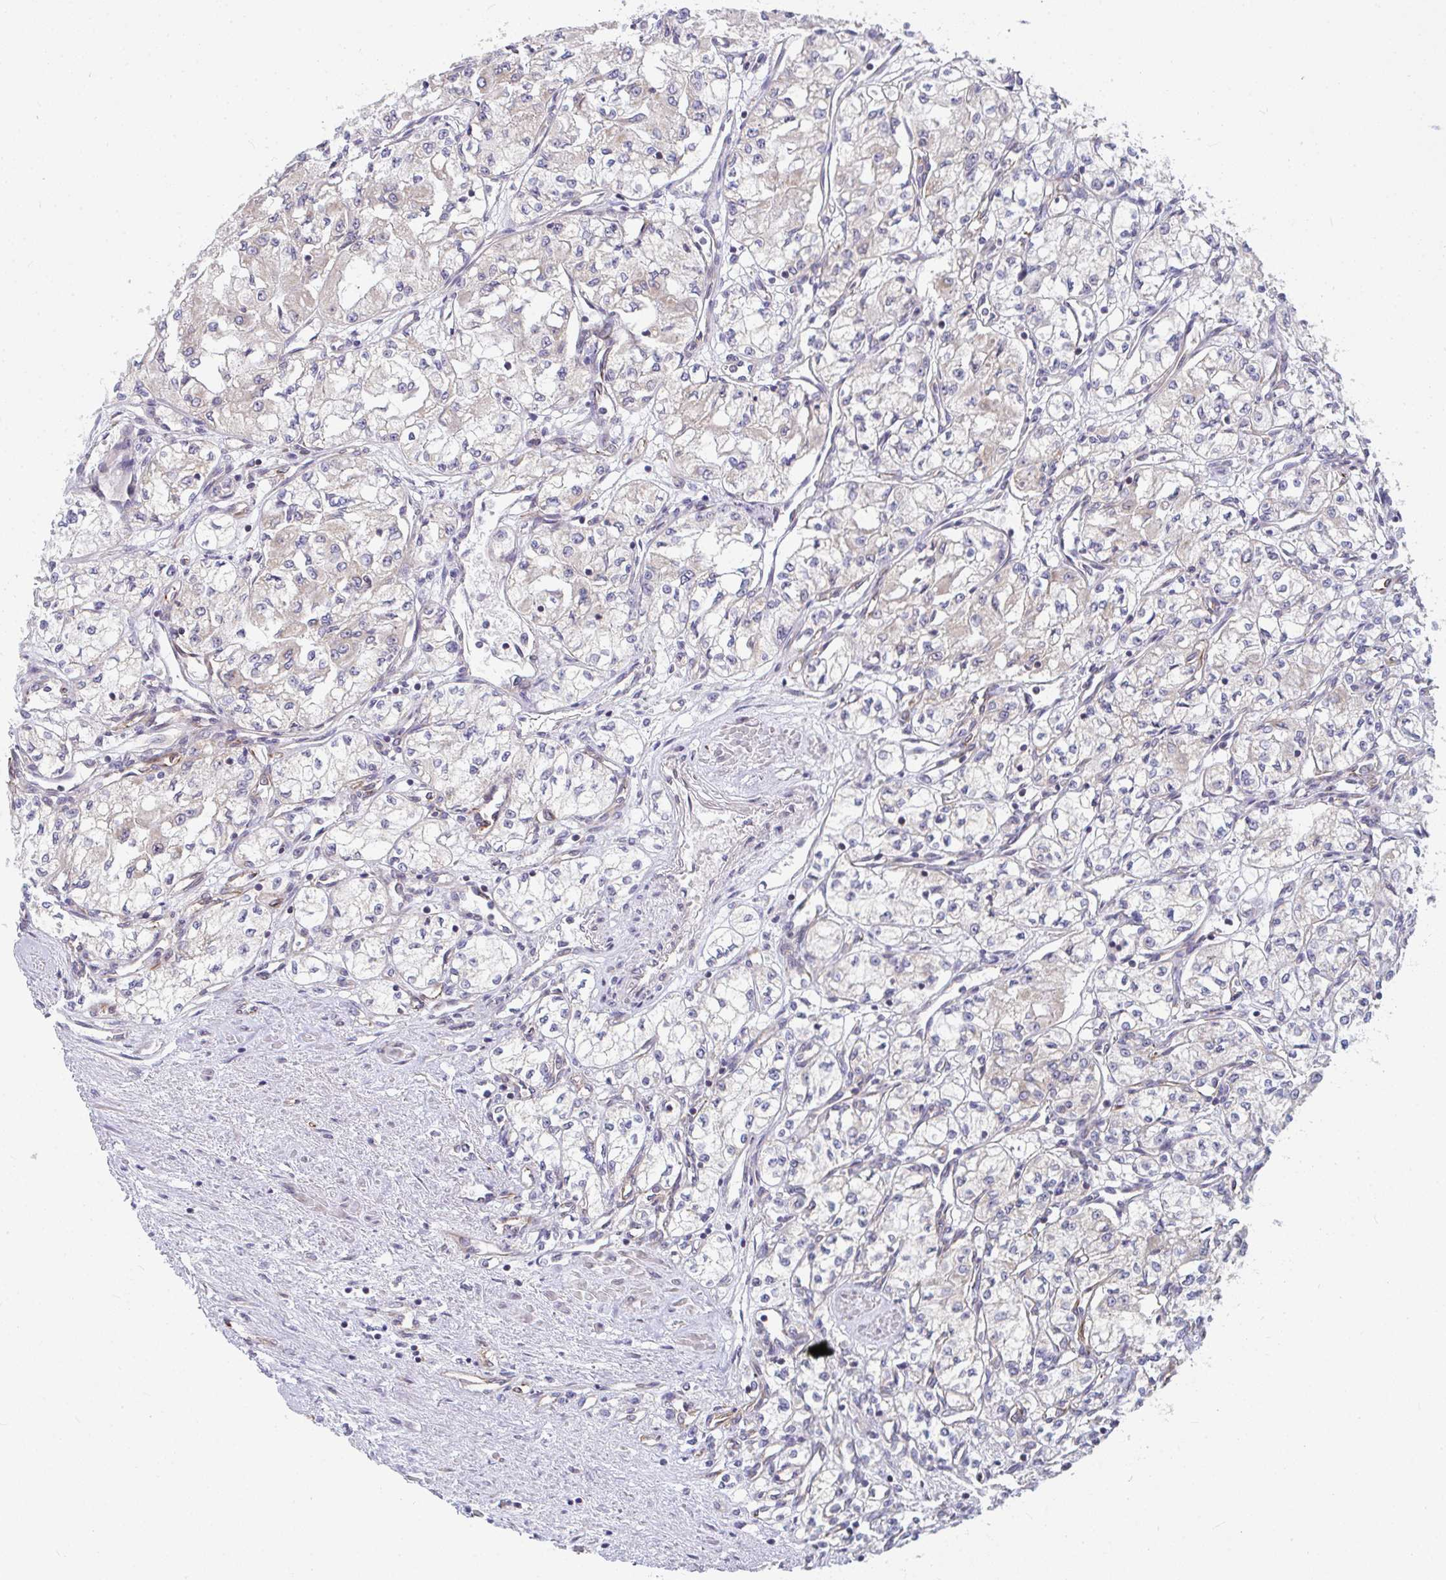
{"staining": {"intensity": "negative", "quantity": "none", "location": "none"}, "tissue": "renal cancer", "cell_type": "Tumor cells", "image_type": "cancer", "snomed": [{"axis": "morphology", "description": "Adenocarcinoma, NOS"}, {"axis": "topography", "description": "Kidney"}], "caption": "This is an immunohistochemistry (IHC) micrograph of human adenocarcinoma (renal). There is no positivity in tumor cells.", "gene": "EIF1AD", "patient": {"sex": "male", "age": 59}}